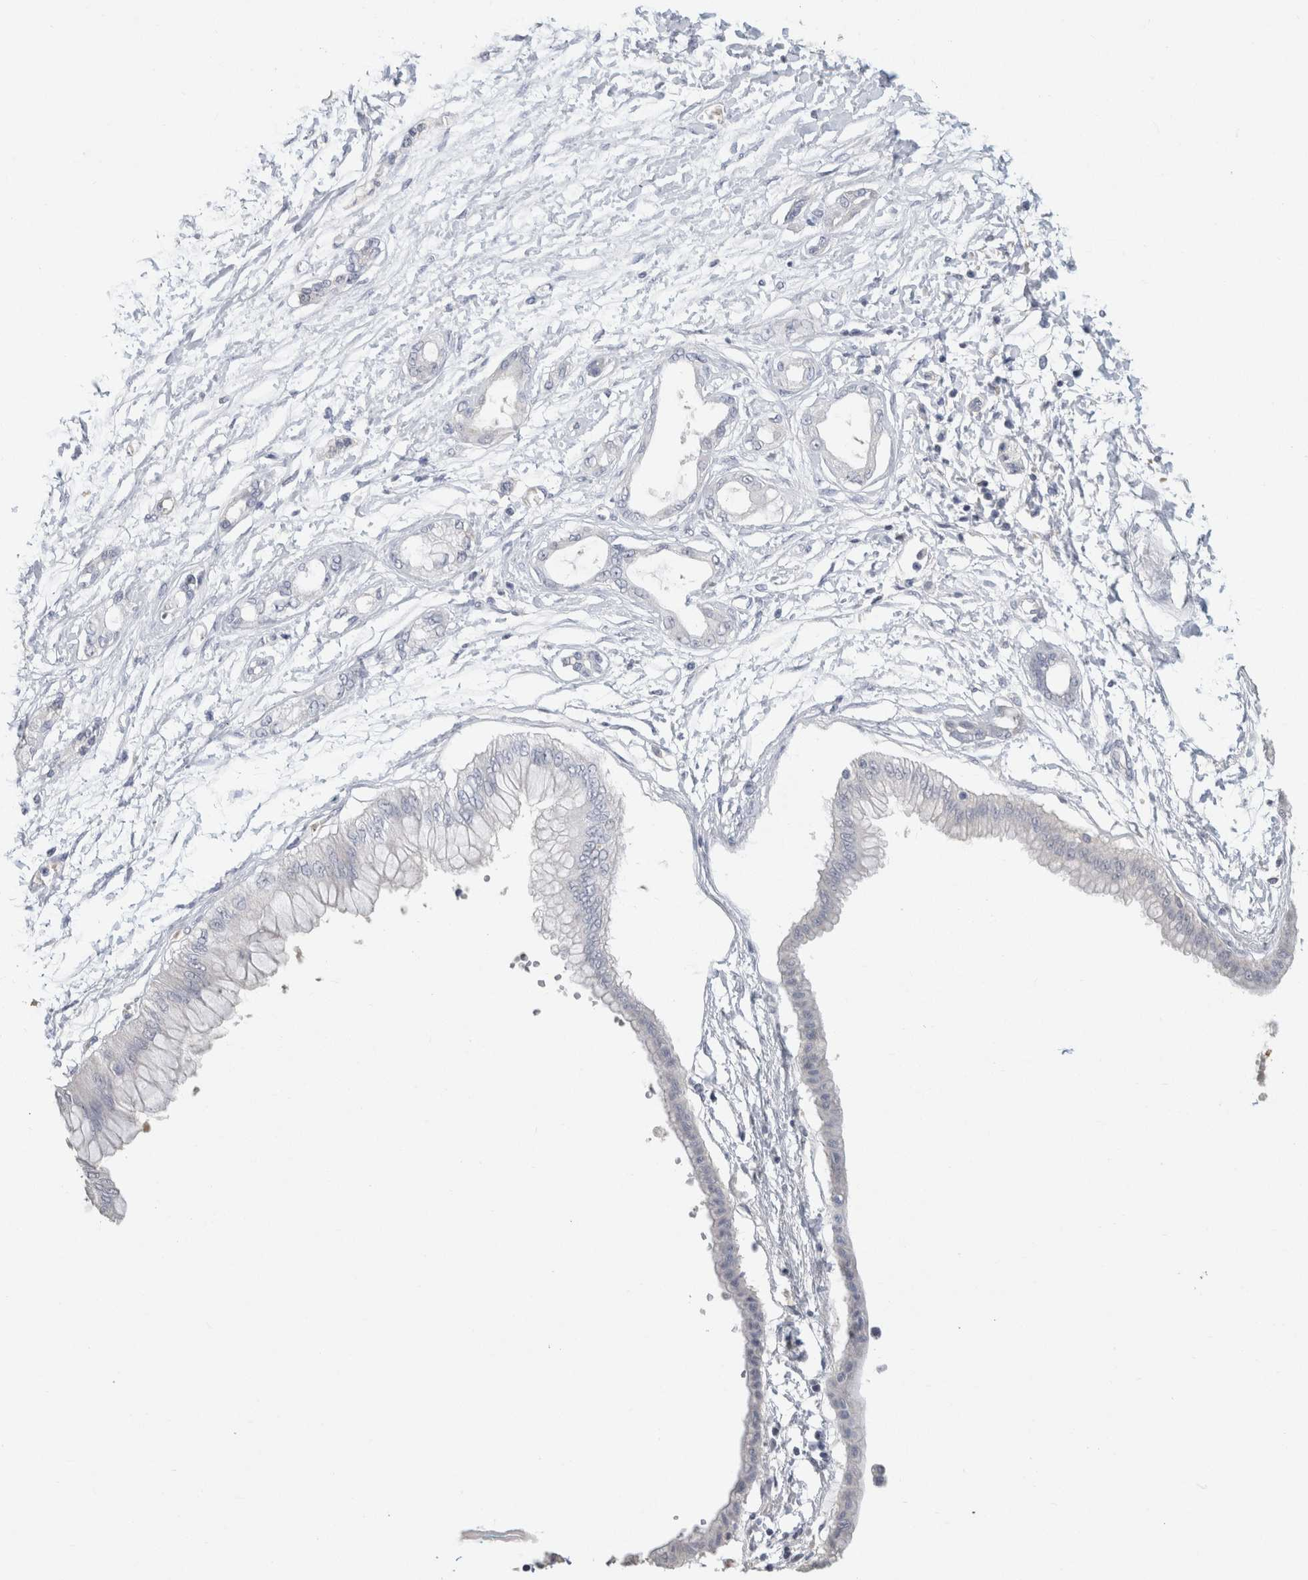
{"staining": {"intensity": "negative", "quantity": "none", "location": "none"}, "tissue": "pancreatic cancer", "cell_type": "Tumor cells", "image_type": "cancer", "snomed": [{"axis": "morphology", "description": "Adenocarcinoma, NOS"}, {"axis": "topography", "description": "Pancreas"}], "caption": "Photomicrograph shows no significant protein expression in tumor cells of pancreatic cancer.", "gene": "SCGB1A1", "patient": {"sex": "male", "age": 56}}